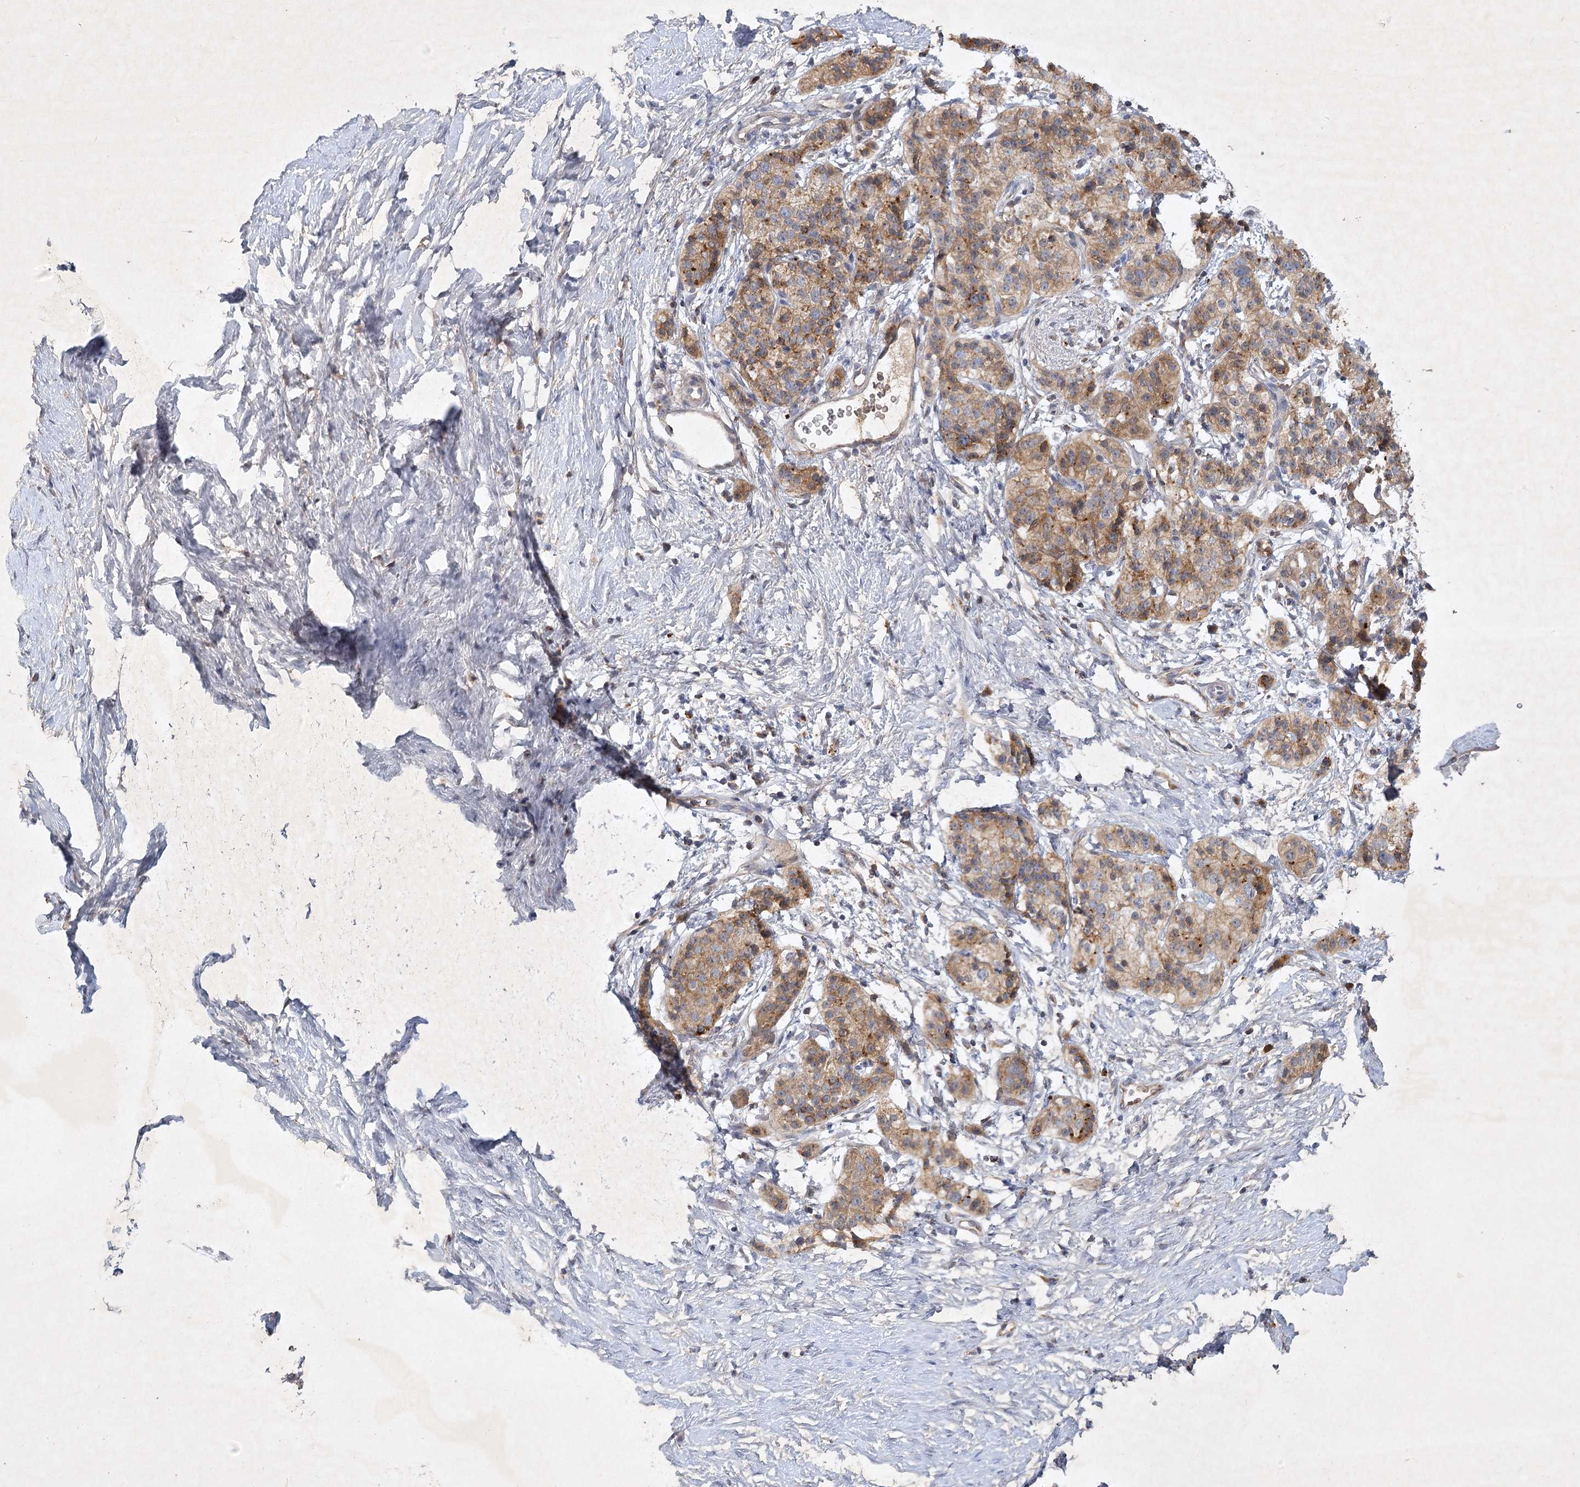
{"staining": {"intensity": "moderate", "quantity": ">75%", "location": "cytoplasmic/membranous"}, "tissue": "pancreatic cancer", "cell_type": "Tumor cells", "image_type": "cancer", "snomed": [{"axis": "morphology", "description": "Adenocarcinoma, NOS"}, {"axis": "topography", "description": "Pancreas"}], "caption": "Immunohistochemical staining of human adenocarcinoma (pancreatic) reveals medium levels of moderate cytoplasmic/membranous staining in approximately >75% of tumor cells. Nuclei are stained in blue.", "gene": "PYROXD2", "patient": {"sex": "male", "age": 50}}